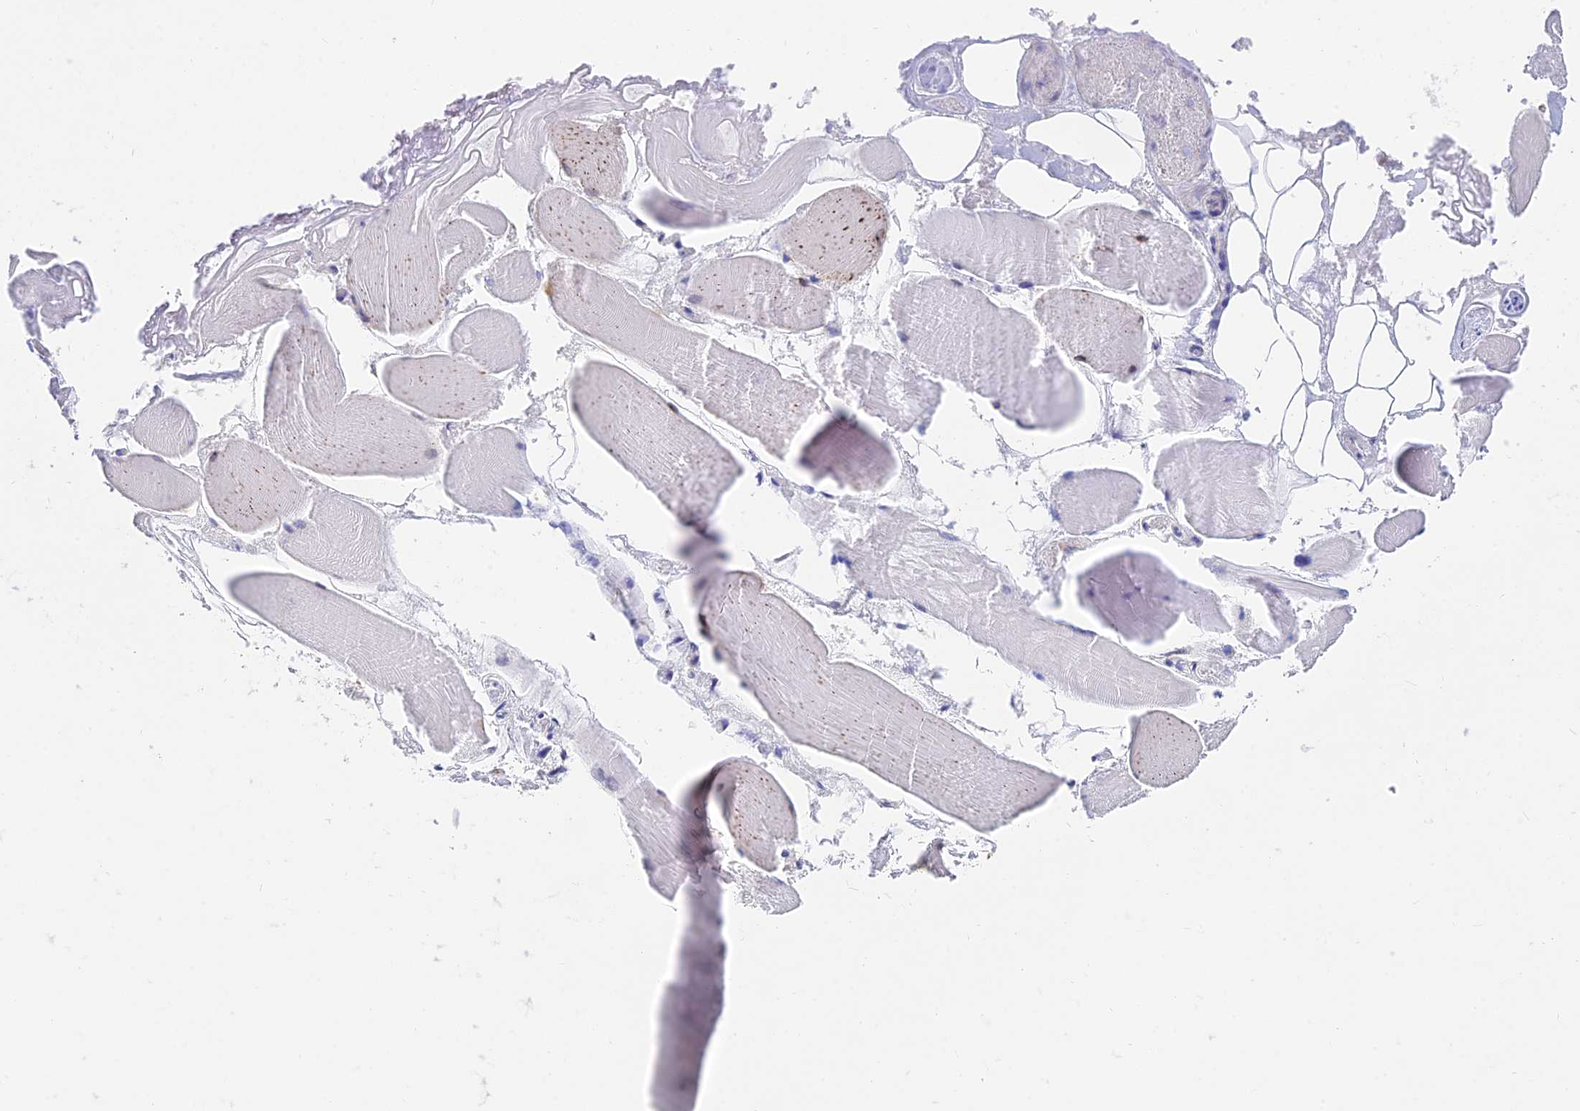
{"staining": {"intensity": "negative", "quantity": "none", "location": "none"}, "tissue": "skeletal muscle", "cell_type": "Myocytes", "image_type": "normal", "snomed": [{"axis": "morphology", "description": "Normal tissue, NOS"}, {"axis": "morphology", "description": "Basal cell carcinoma"}, {"axis": "topography", "description": "Skeletal muscle"}], "caption": "Immunohistochemical staining of normal skeletal muscle displays no significant expression in myocytes.", "gene": "WDR35", "patient": {"sex": "female", "age": 64}}